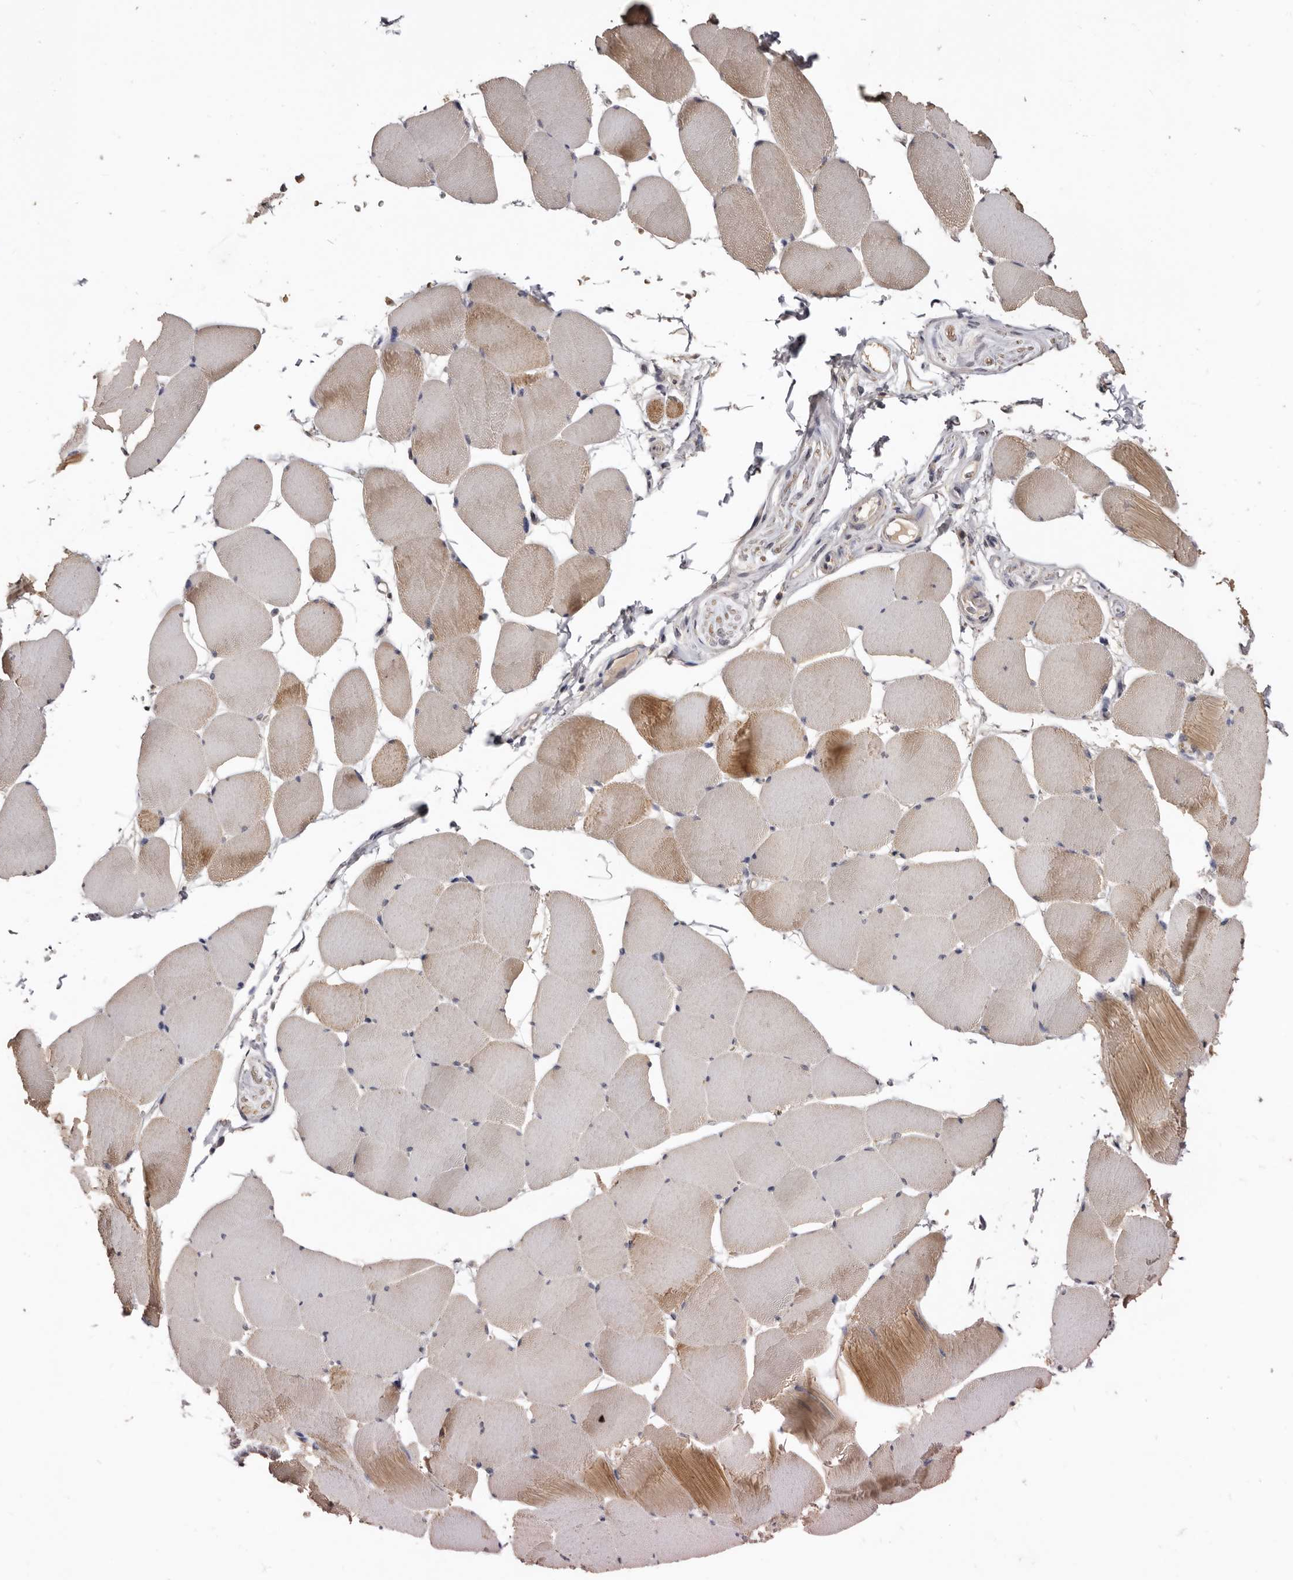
{"staining": {"intensity": "moderate", "quantity": "25%-75%", "location": "cytoplasmic/membranous"}, "tissue": "skeletal muscle", "cell_type": "Myocytes", "image_type": "normal", "snomed": [{"axis": "morphology", "description": "Normal tissue, NOS"}, {"axis": "topography", "description": "Skeletal muscle"}], "caption": "IHC photomicrograph of benign skeletal muscle stained for a protein (brown), which displays medium levels of moderate cytoplasmic/membranous positivity in about 25%-75% of myocytes.", "gene": "INAVA", "patient": {"sex": "male", "age": 62}}